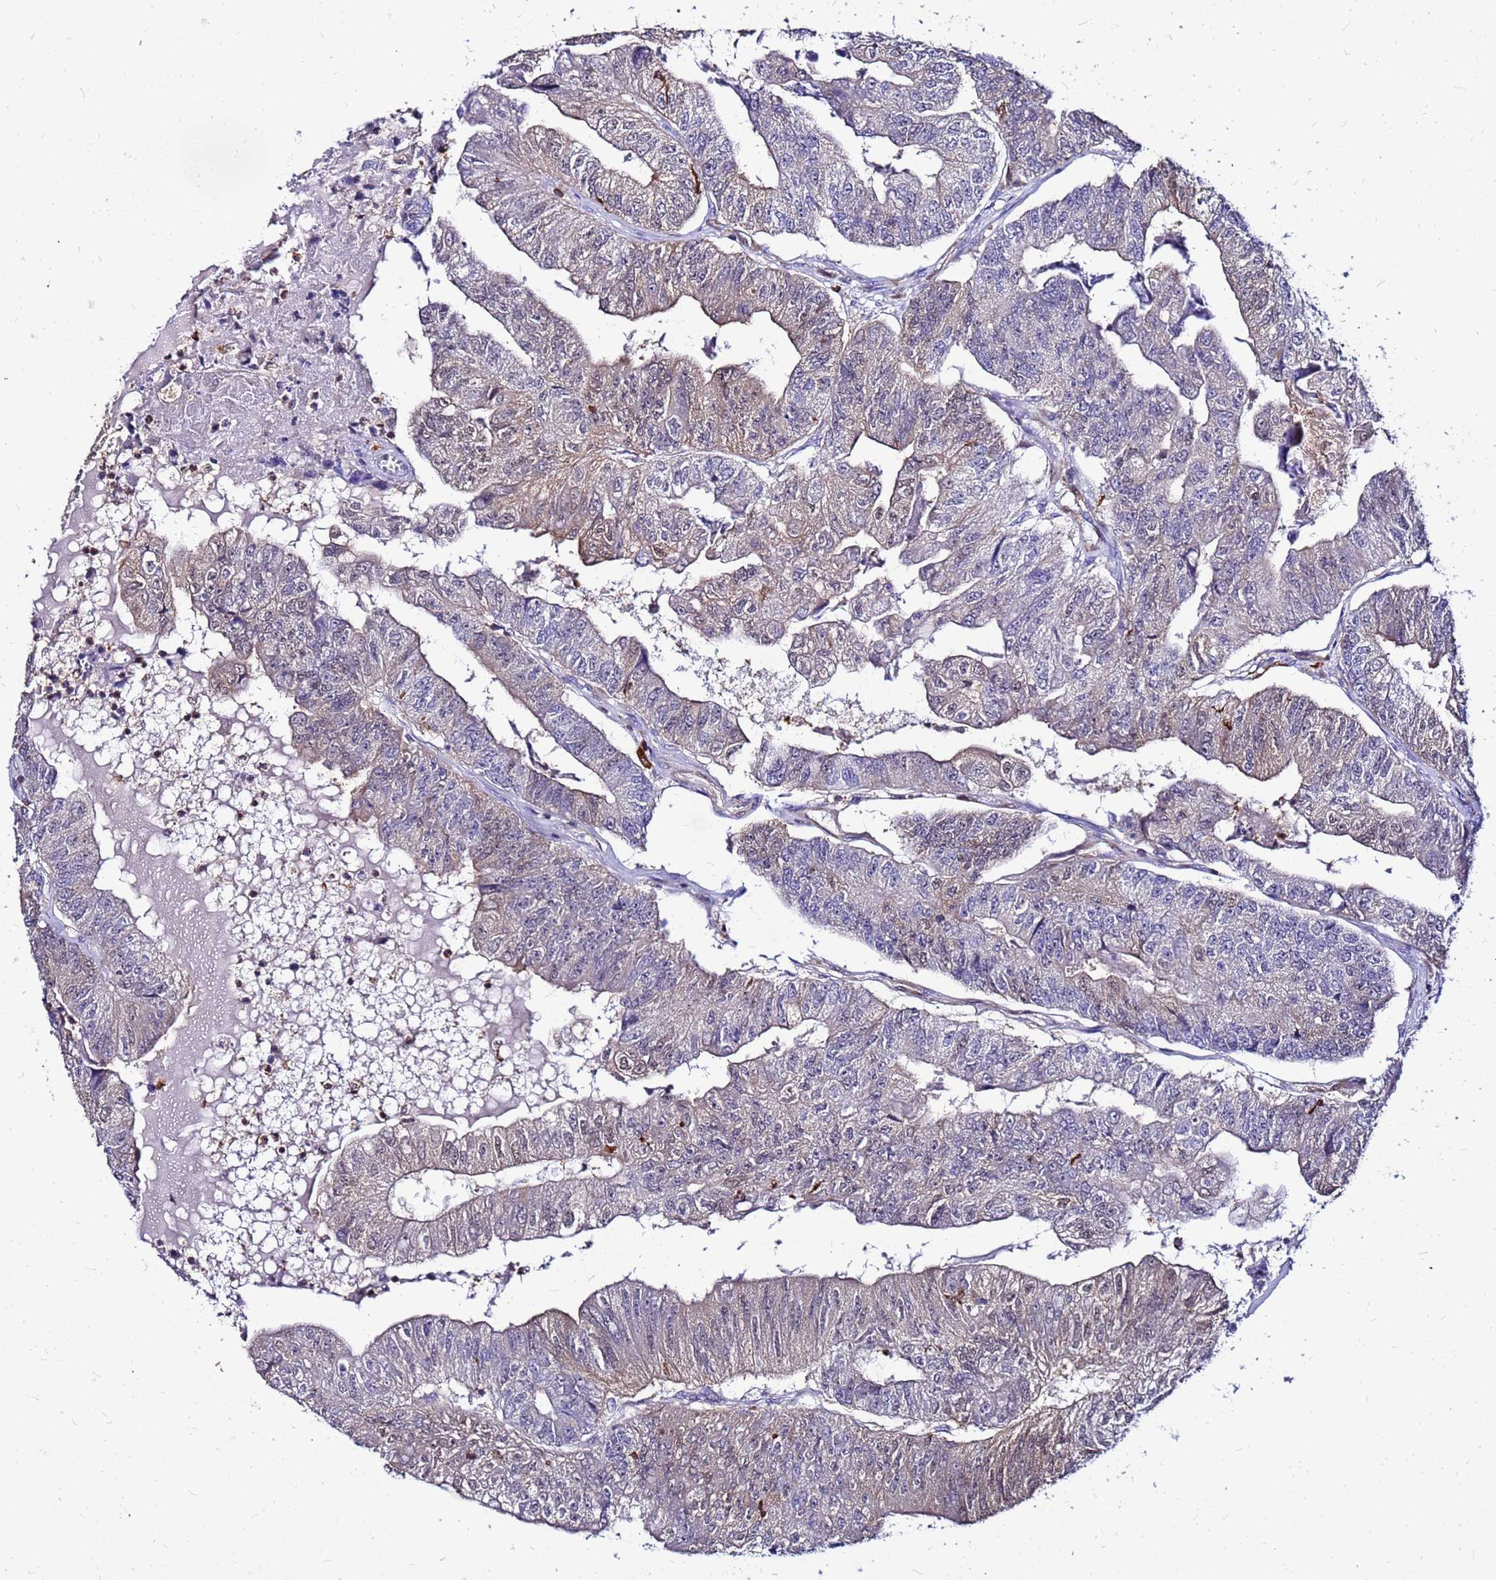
{"staining": {"intensity": "weak", "quantity": "<25%", "location": "nuclear"}, "tissue": "colorectal cancer", "cell_type": "Tumor cells", "image_type": "cancer", "snomed": [{"axis": "morphology", "description": "Adenocarcinoma, NOS"}, {"axis": "topography", "description": "Colon"}], "caption": "IHC photomicrograph of adenocarcinoma (colorectal) stained for a protein (brown), which exhibits no staining in tumor cells.", "gene": "DBNDD2", "patient": {"sex": "female", "age": 67}}